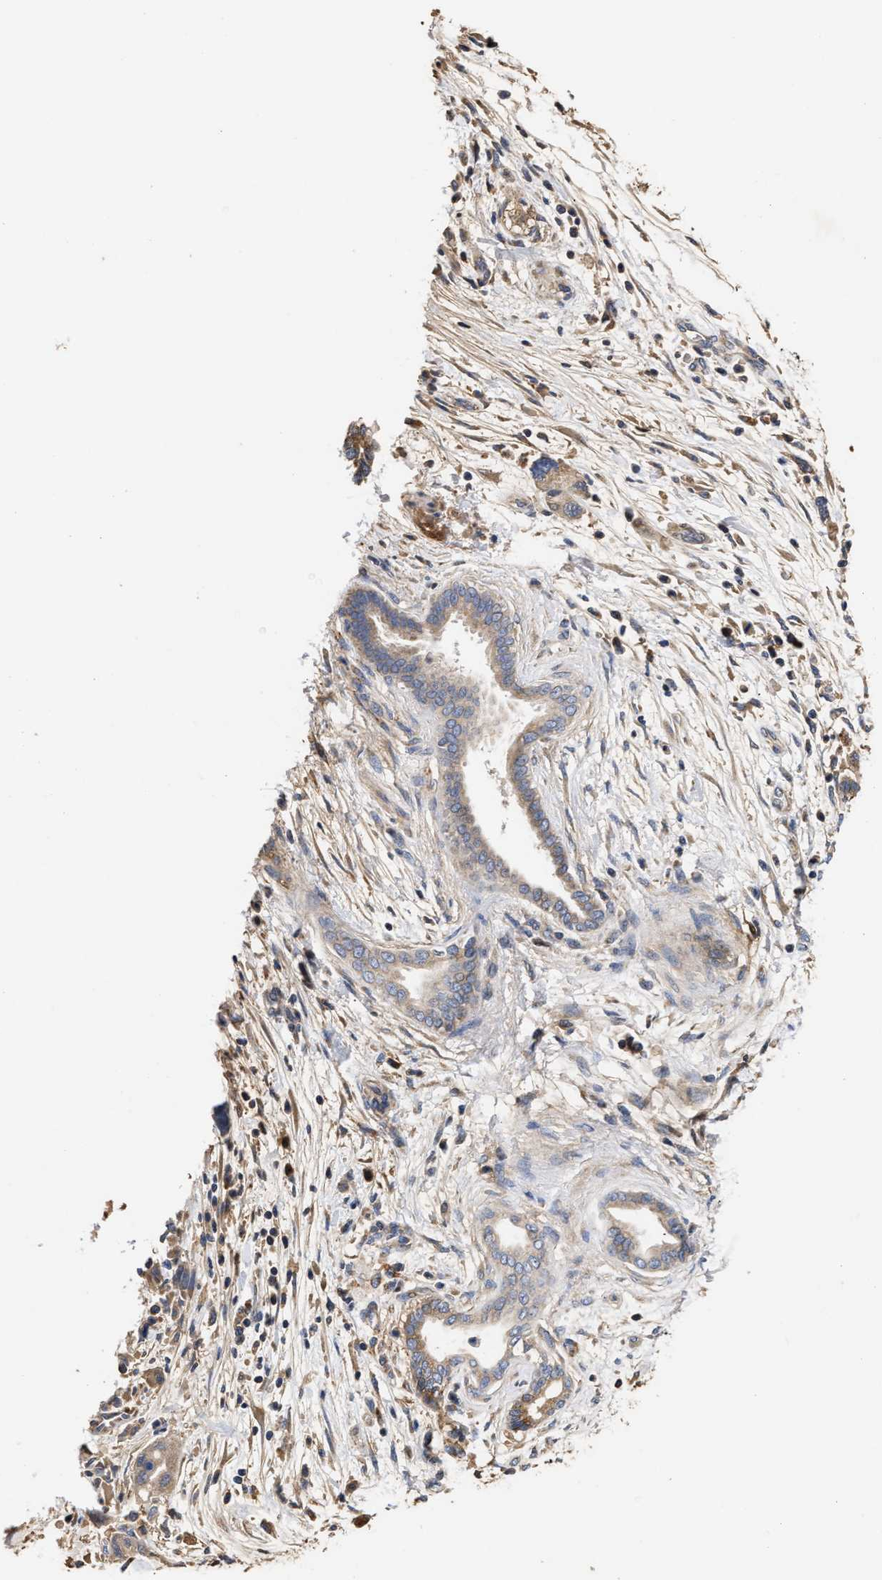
{"staining": {"intensity": "weak", "quantity": "25%-75%", "location": "cytoplasmic/membranous"}, "tissue": "pancreatic cancer", "cell_type": "Tumor cells", "image_type": "cancer", "snomed": [{"axis": "morphology", "description": "Normal tissue, NOS"}, {"axis": "morphology", "description": "Adenocarcinoma, NOS"}, {"axis": "topography", "description": "Pancreas"}], "caption": "Pancreatic adenocarcinoma stained for a protein demonstrates weak cytoplasmic/membranous positivity in tumor cells. (brown staining indicates protein expression, while blue staining denotes nuclei).", "gene": "GOSR1", "patient": {"sex": "female", "age": 71}}